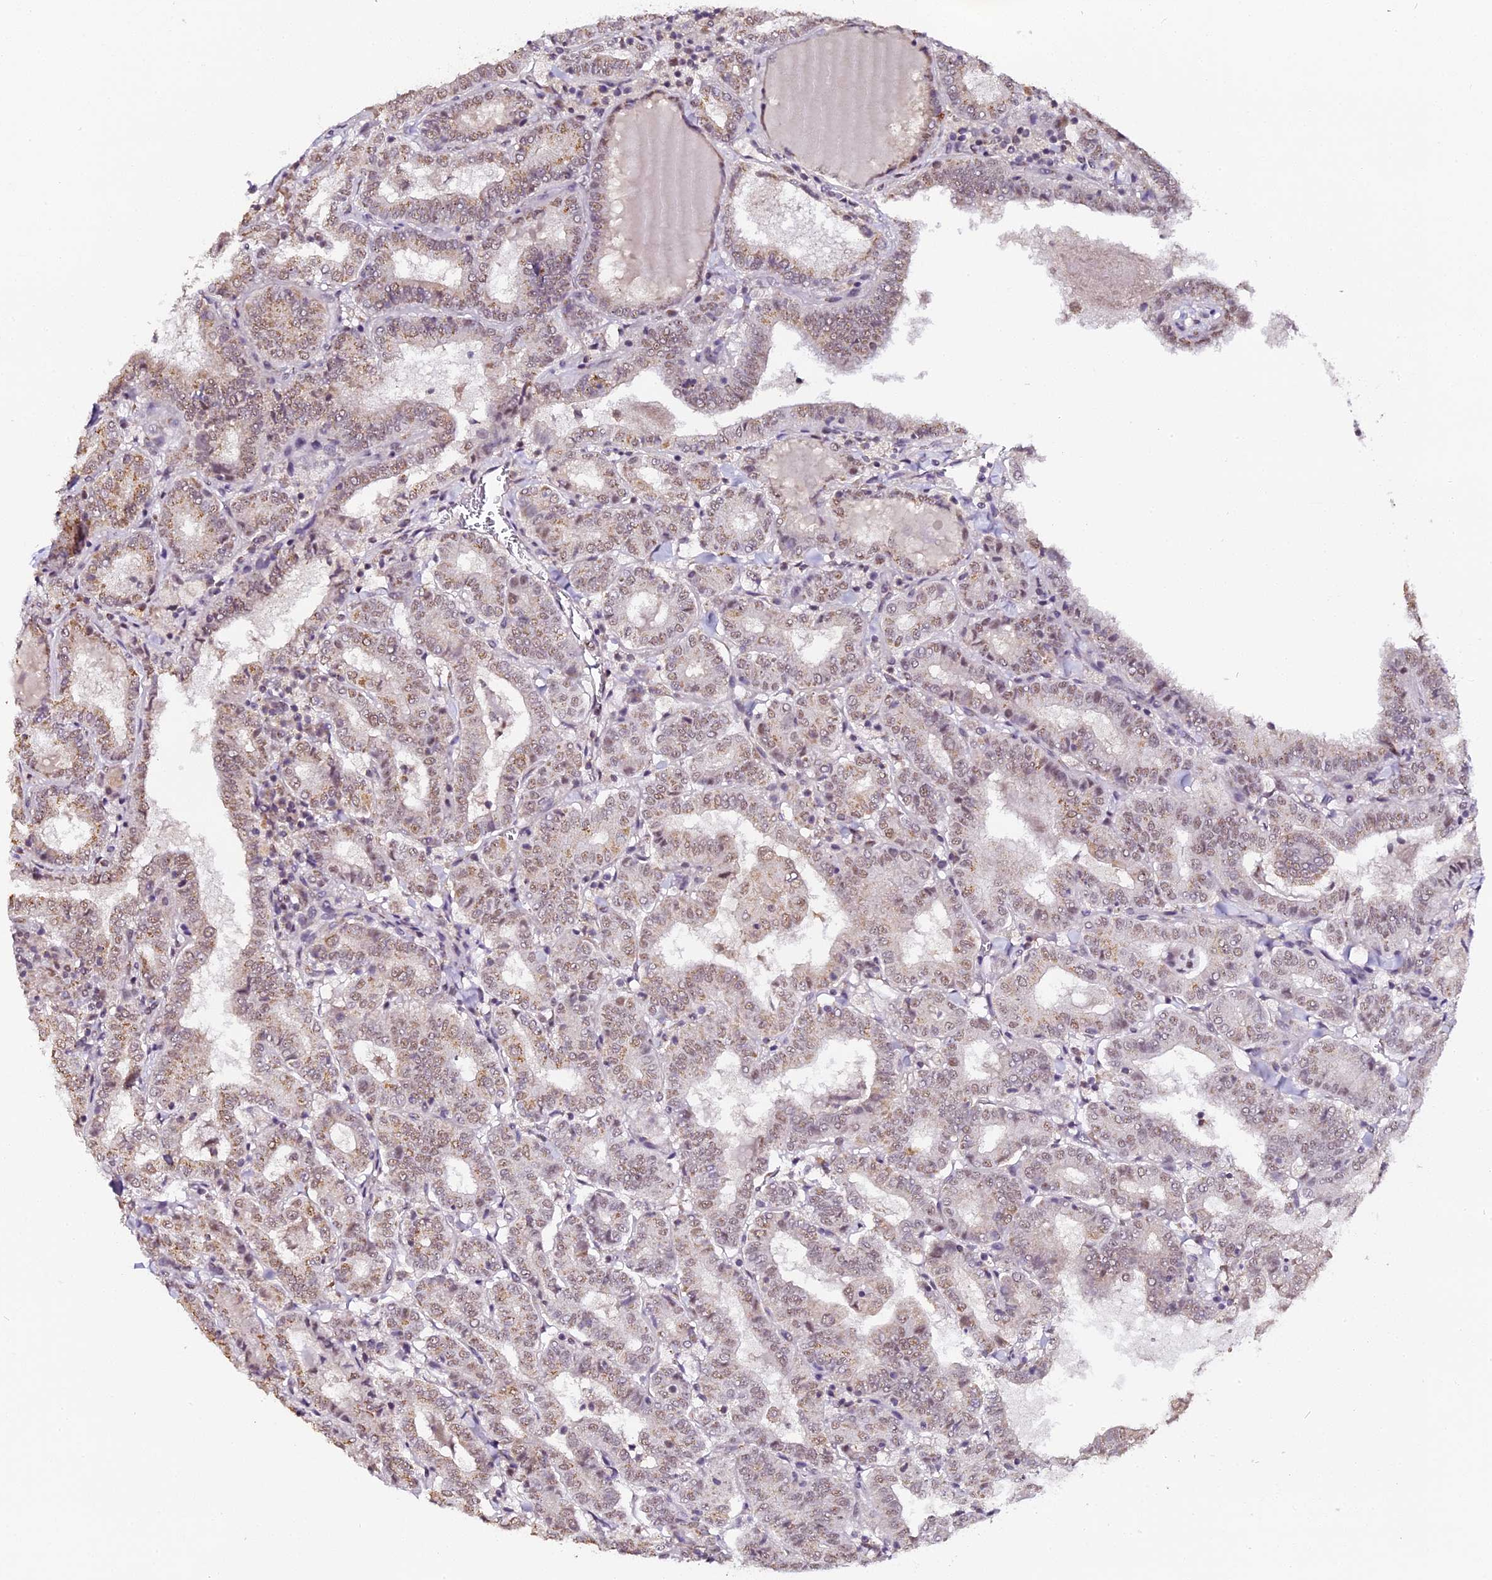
{"staining": {"intensity": "moderate", "quantity": "<25%", "location": "cytoplasmic/membranous,nuclear"}, "tissue": "thyroid cancer", "cell_type": "Tumor cells", "image_type": "cancer", "snomed": [{"axis": "morphology", "description": "Papillary adenocarcinoma, NOS"}, {"axis": "topography", "description": "Thyroid gland"}], "caption": "A brown stain highlights moderate cytoplasmic/membranous and nuclear positivity of a protein in papillary adenocarcinoma (thyroid) tumor cells.", "gene": "NCBP1", "patient": {"sex": "female", "age": 72}}